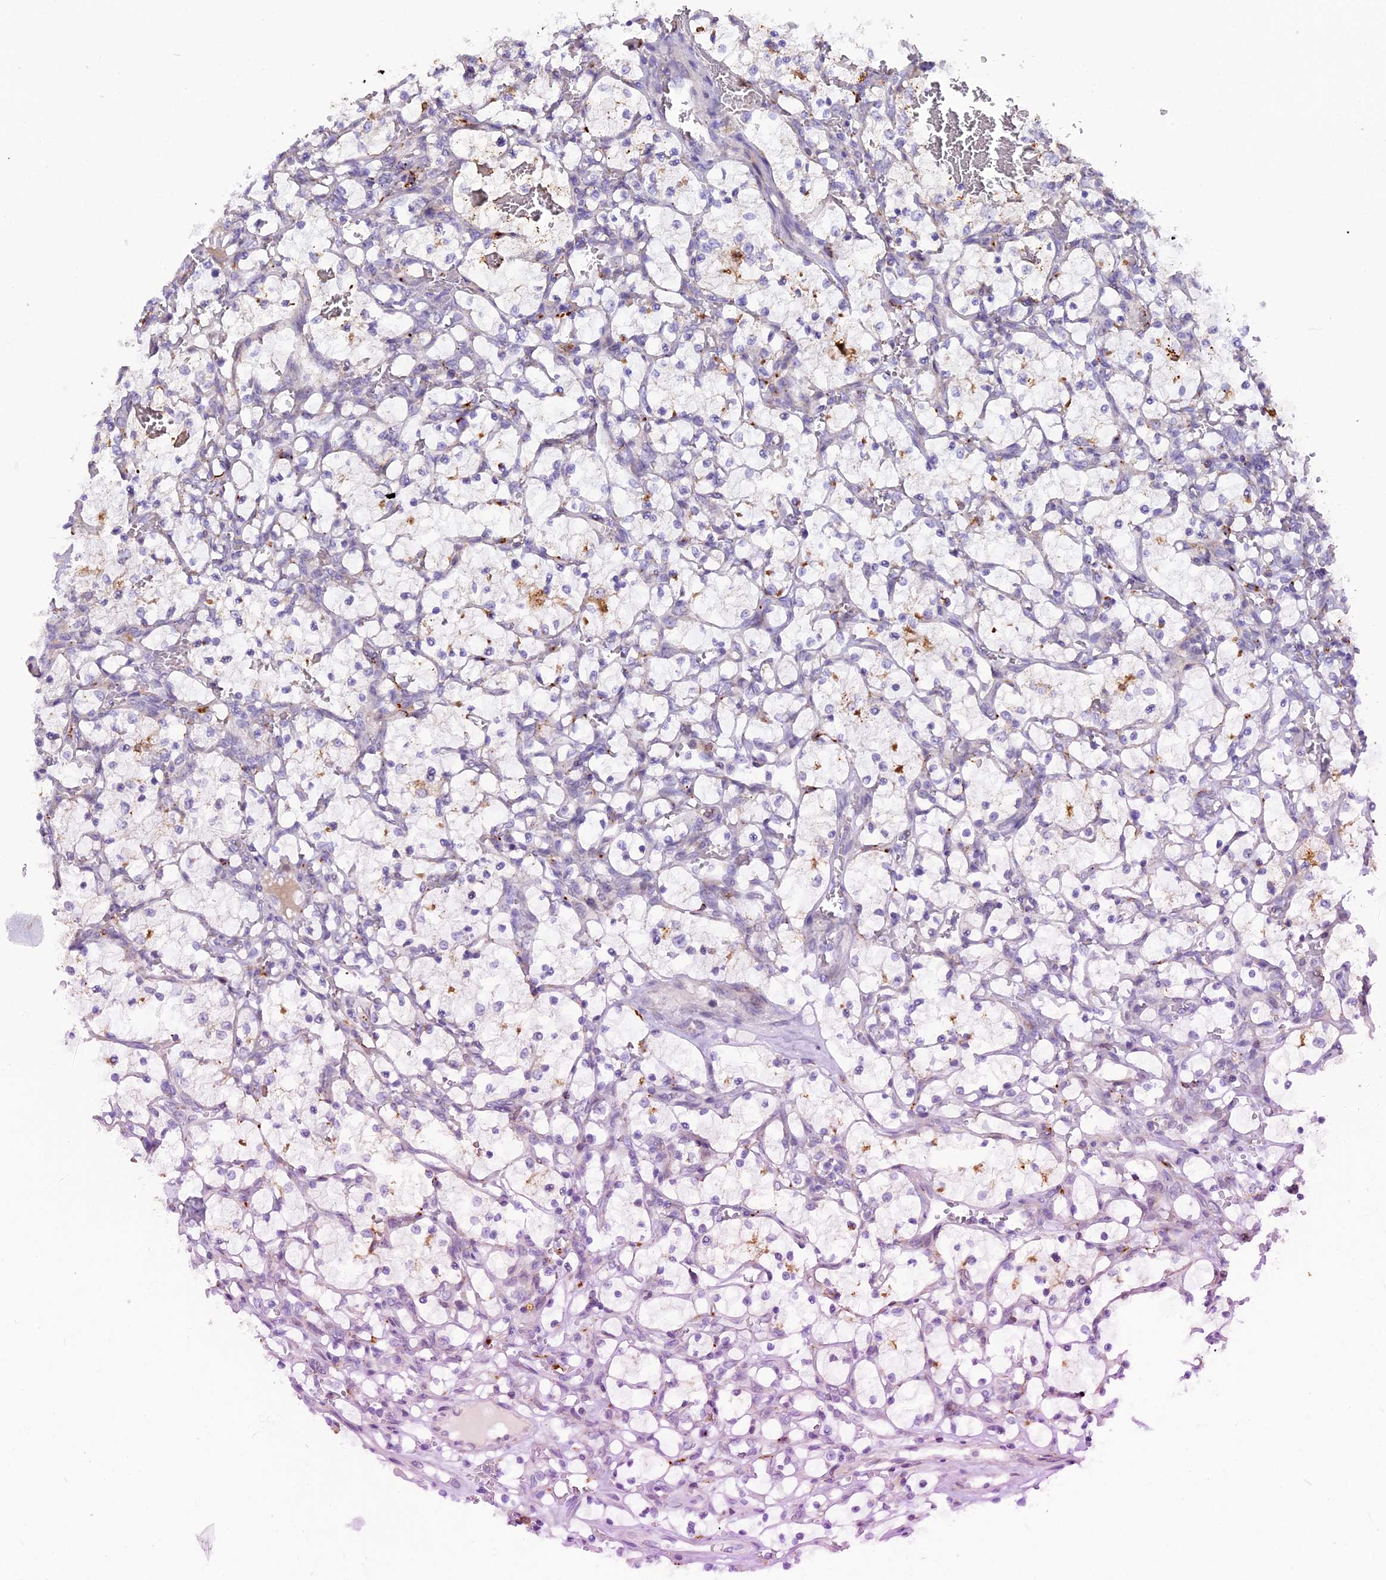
{"staining": {"intensity": "moderate", "quantity": "<25%", "location": "cytoplasmic/membranous"}, "tissue": "renal cancer", "cell_type": "Tumor cells", "image_type": "cancer", "snomed": [{"axis": "morphology", "description": "Adenocarcinoma, NOS"}, {"axis": "topography", "description": "Kidney"}], "caption": "Renal cancer stained for a protein reveals moderate cytoplasmic/membranous positivity in tumor cells. (Brightfield microscopy of DAB IHC at high magnification).", "gene": "THRSP", "patient": {"sex": "female", "age": 69}}